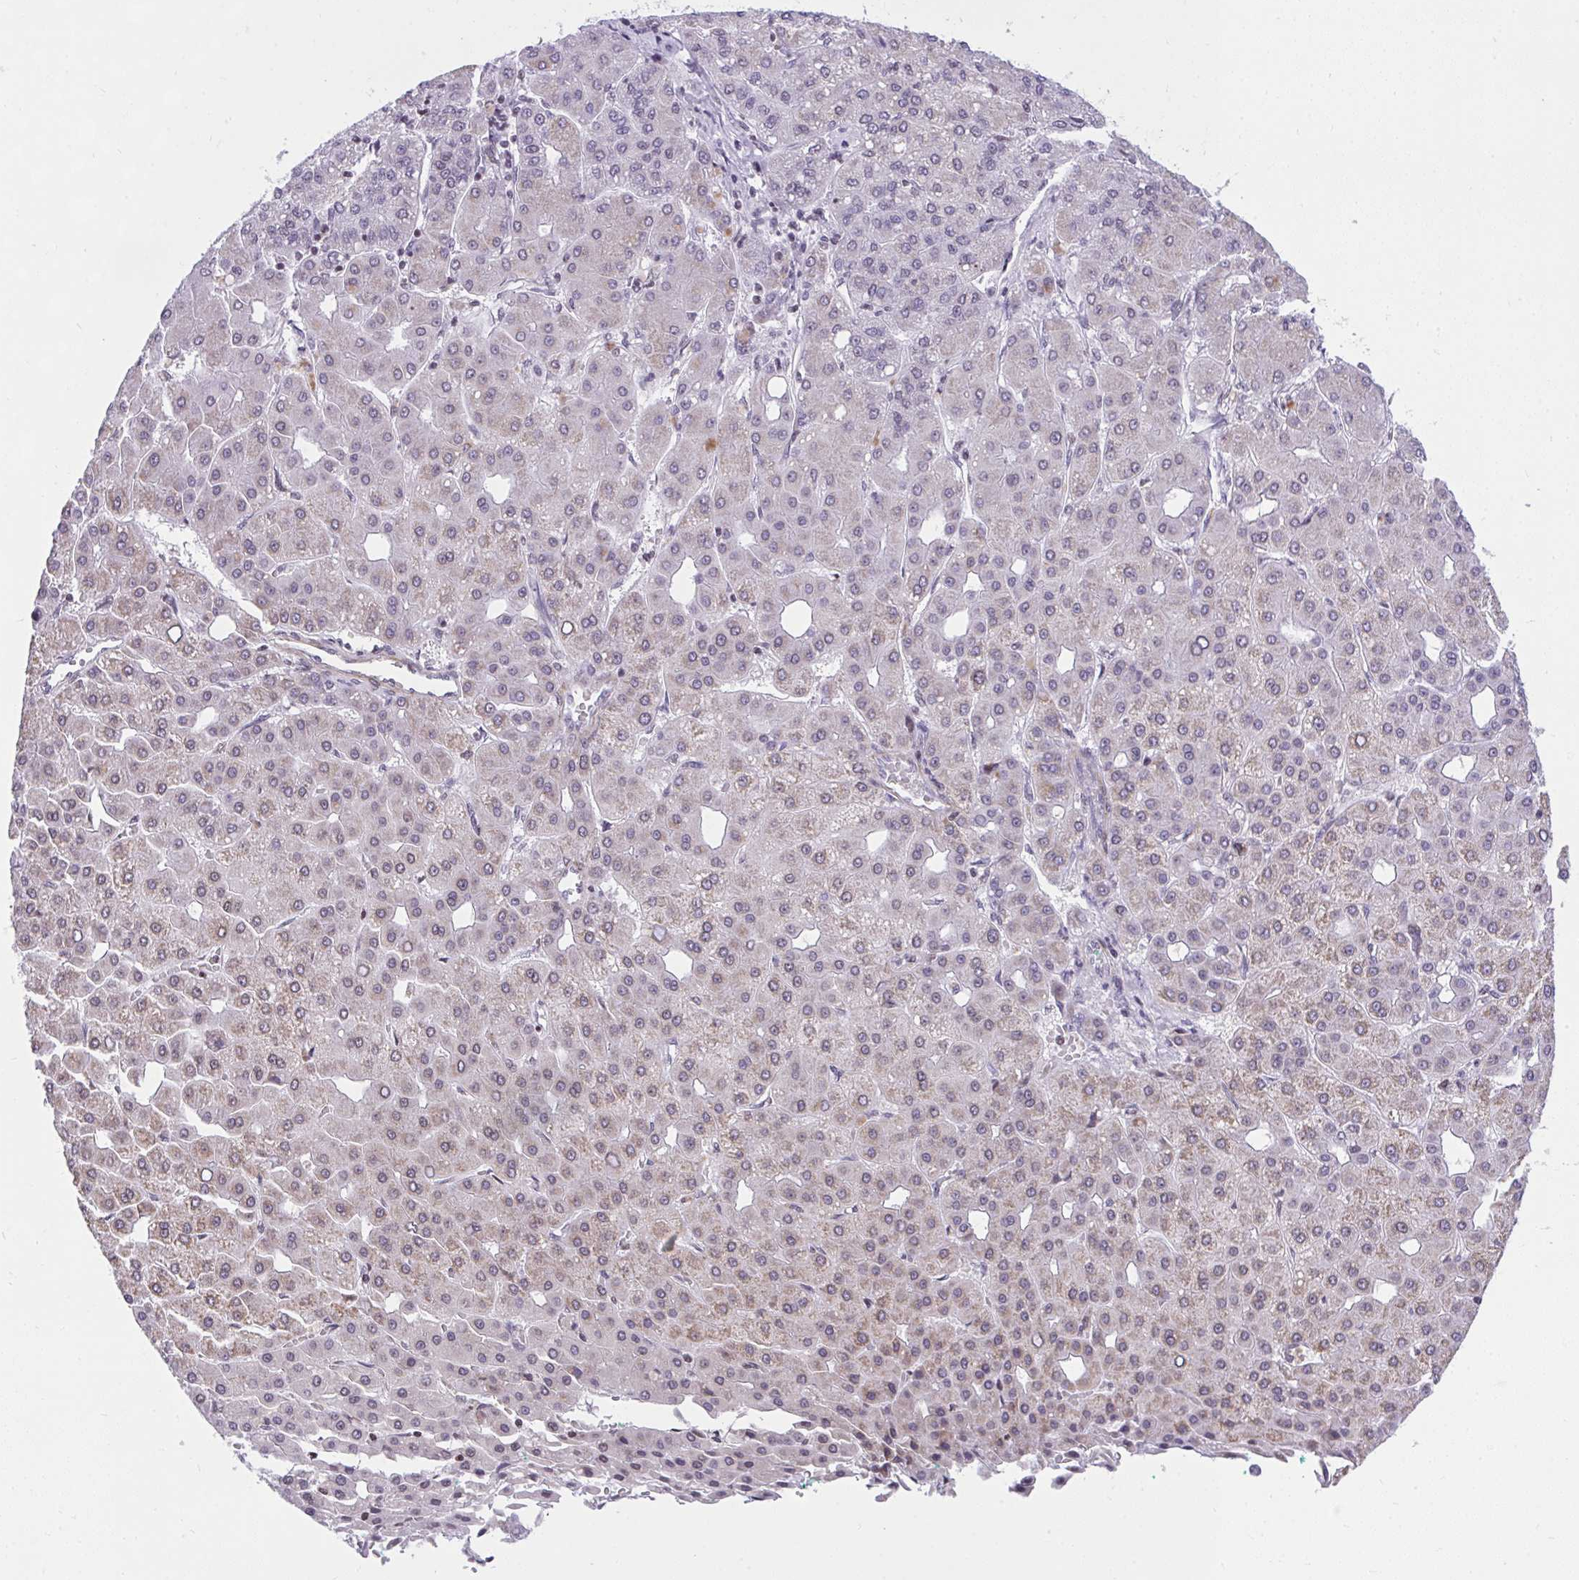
{"staining": {"intensity": "weak", "quantity": "25%-75%", "location": "cytoplasmic/membranous"}, "tissue": "liver cancer", "cell_type": "Tumor cells", "image_type": "cancer", "snomed": [{"axis": "morphology", "description": "Carcinoma, Hepatocellular, NOS"}, {"axis": "topography", "description": "Liver"}], "caption": "Human liver hepatocellular carcinoma stained with a protein marker shows weak staining in tumor cells.", "gene": "KCNN4", "patient": {"sex": "male", "age": 65}}